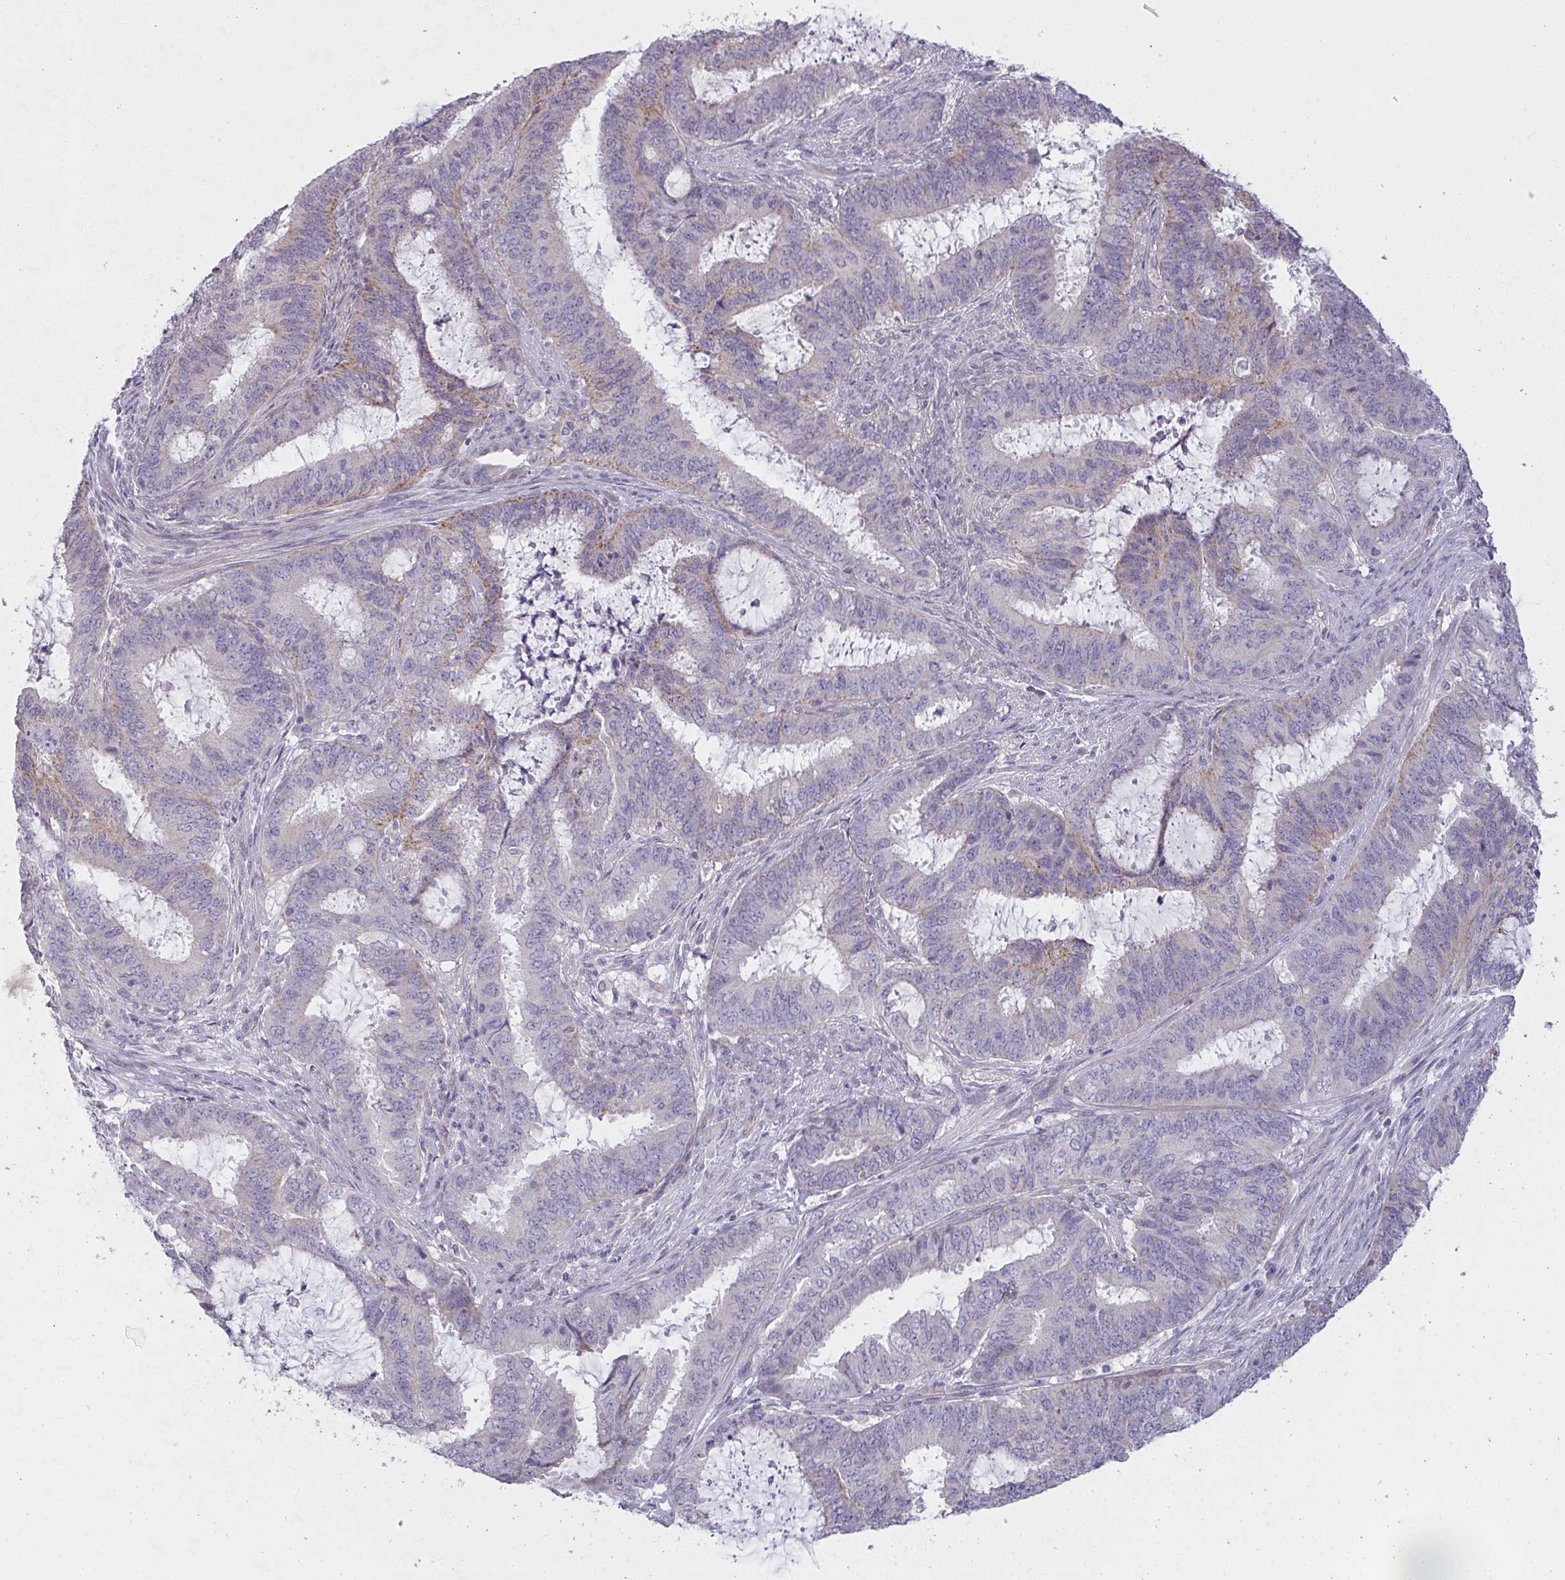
{"staining": {"intensity": "weak", "quantity": "<25%", "location": "cytoplasmic/membranous"}, "tissue": "endometrial cancer", "cell_type": "Tumor cells", "image_type": "cancer", "snomed": [{"axis": "morphology", "description": "Adenocarcinoma, NOS"}, {"axis": "topography", "description": "Endometrium"}], "caption": "An image of endometrial adenocarcinoma stained for a protein shows no brown staining in tumor cells.", "gene": "TMEM219", "patient": {"sex": "female", "age": 51}}